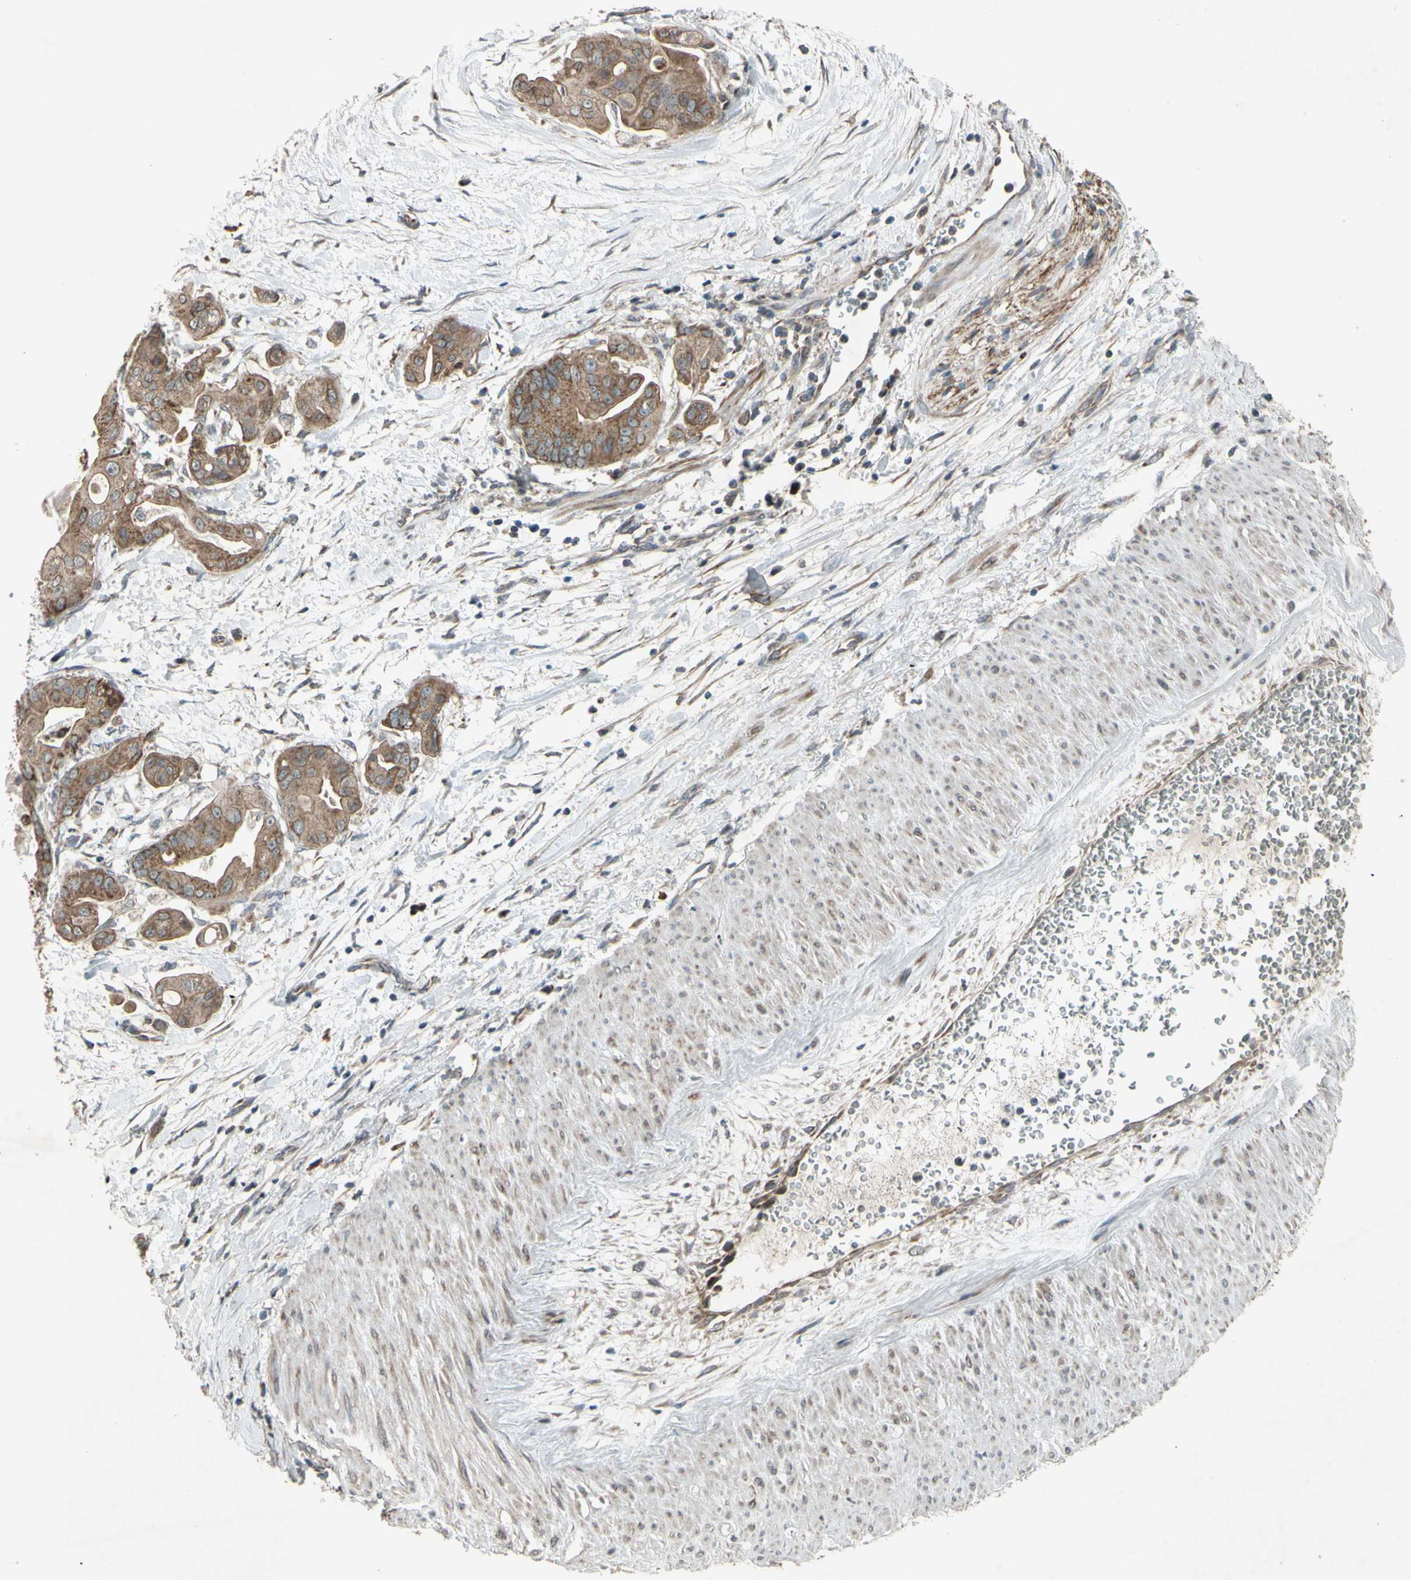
{"staining": {"intensity": "moderate", "quantity": ">75%", "location": "cytoplasmic/membranous"}, "tissue": "pancreatic cancer", "cell_type": "Tumor cells", "image_type": "cancer", "snomed": [{"axis": "morphology", "description": "Adenocarcinoma, NOS"}, {"axis": "topography", "description": "Pancreas"}], "caption": "Brown immunohistochemical staining in human pancreatic adenocarcinoma shows moderate cytoplasmic/membranous positivity in approximately >75% of tumor cells. The protein of interest is stained brown, and the nuclei are stained in blue (DAB (3,3'-diaminobenzidine) IHC with brightfield microscopy, high magnification).", "gene": "ACOT8", "patient": {"sex": "female", "age": 75}}